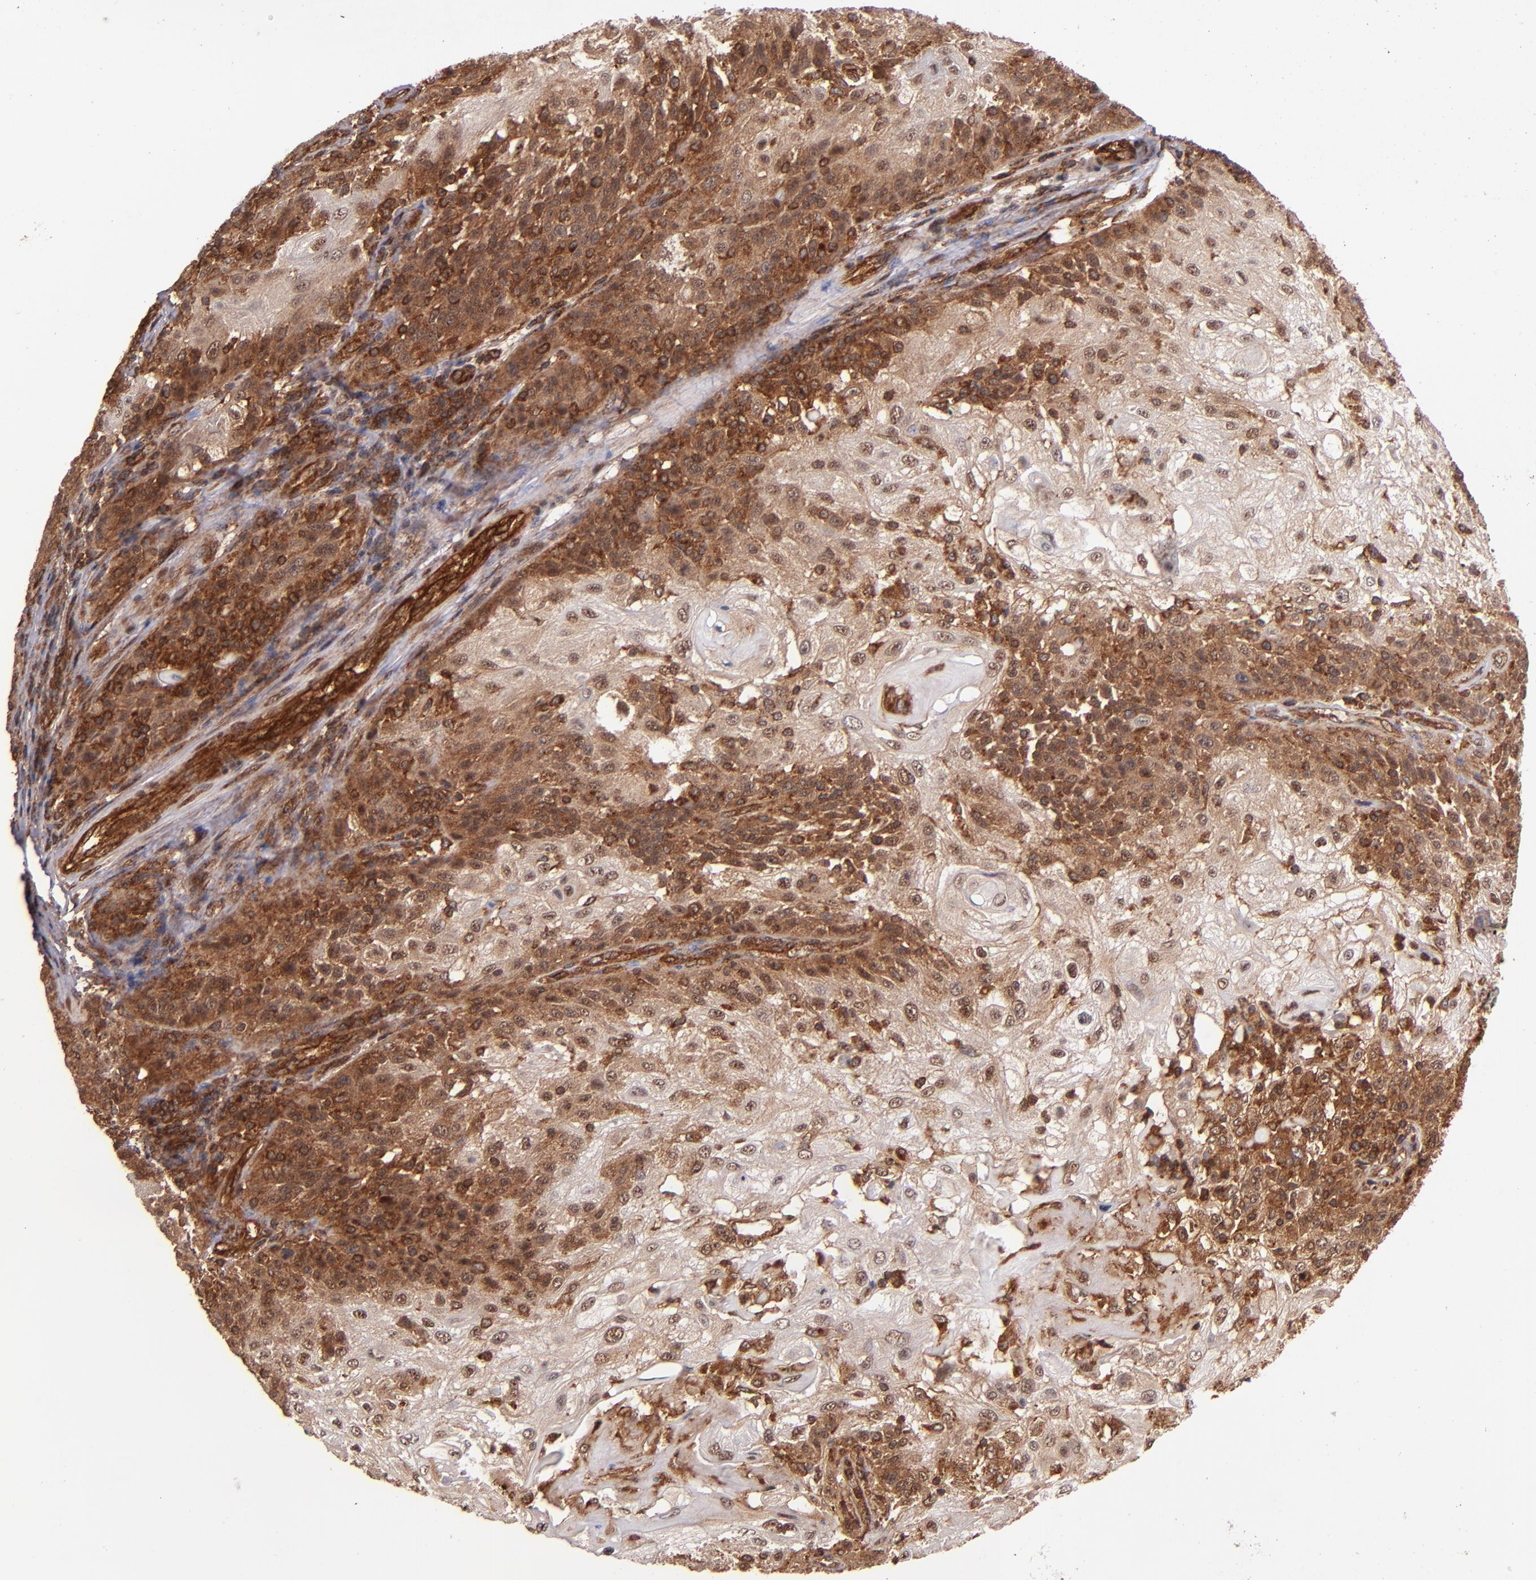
{"staining": {"intensity": "strong", "quantity": ">75%", "location": "cytoplasmic/membranous"}, "tissue": "skin cancer", "cell_type": "Tumor cells", "image_type": "cancer", "snomed": [{"axis": "morphology", "description": "Normal tissue, NOS"}, {"axis": "morphology", "description": "Squamous cell carcinoma, NOS"}, {"axis": "topography", "description": "Skin"}], "caption": "Immunohistochemistry (DAB) staining of skin cancer (squamous cell carcinoma) displays strong cytoplasmic/membranous protein positivity in approximately >75% of tumor cells.", "gene": "STX8", "patient": {"sex": "female", "age": 83}}